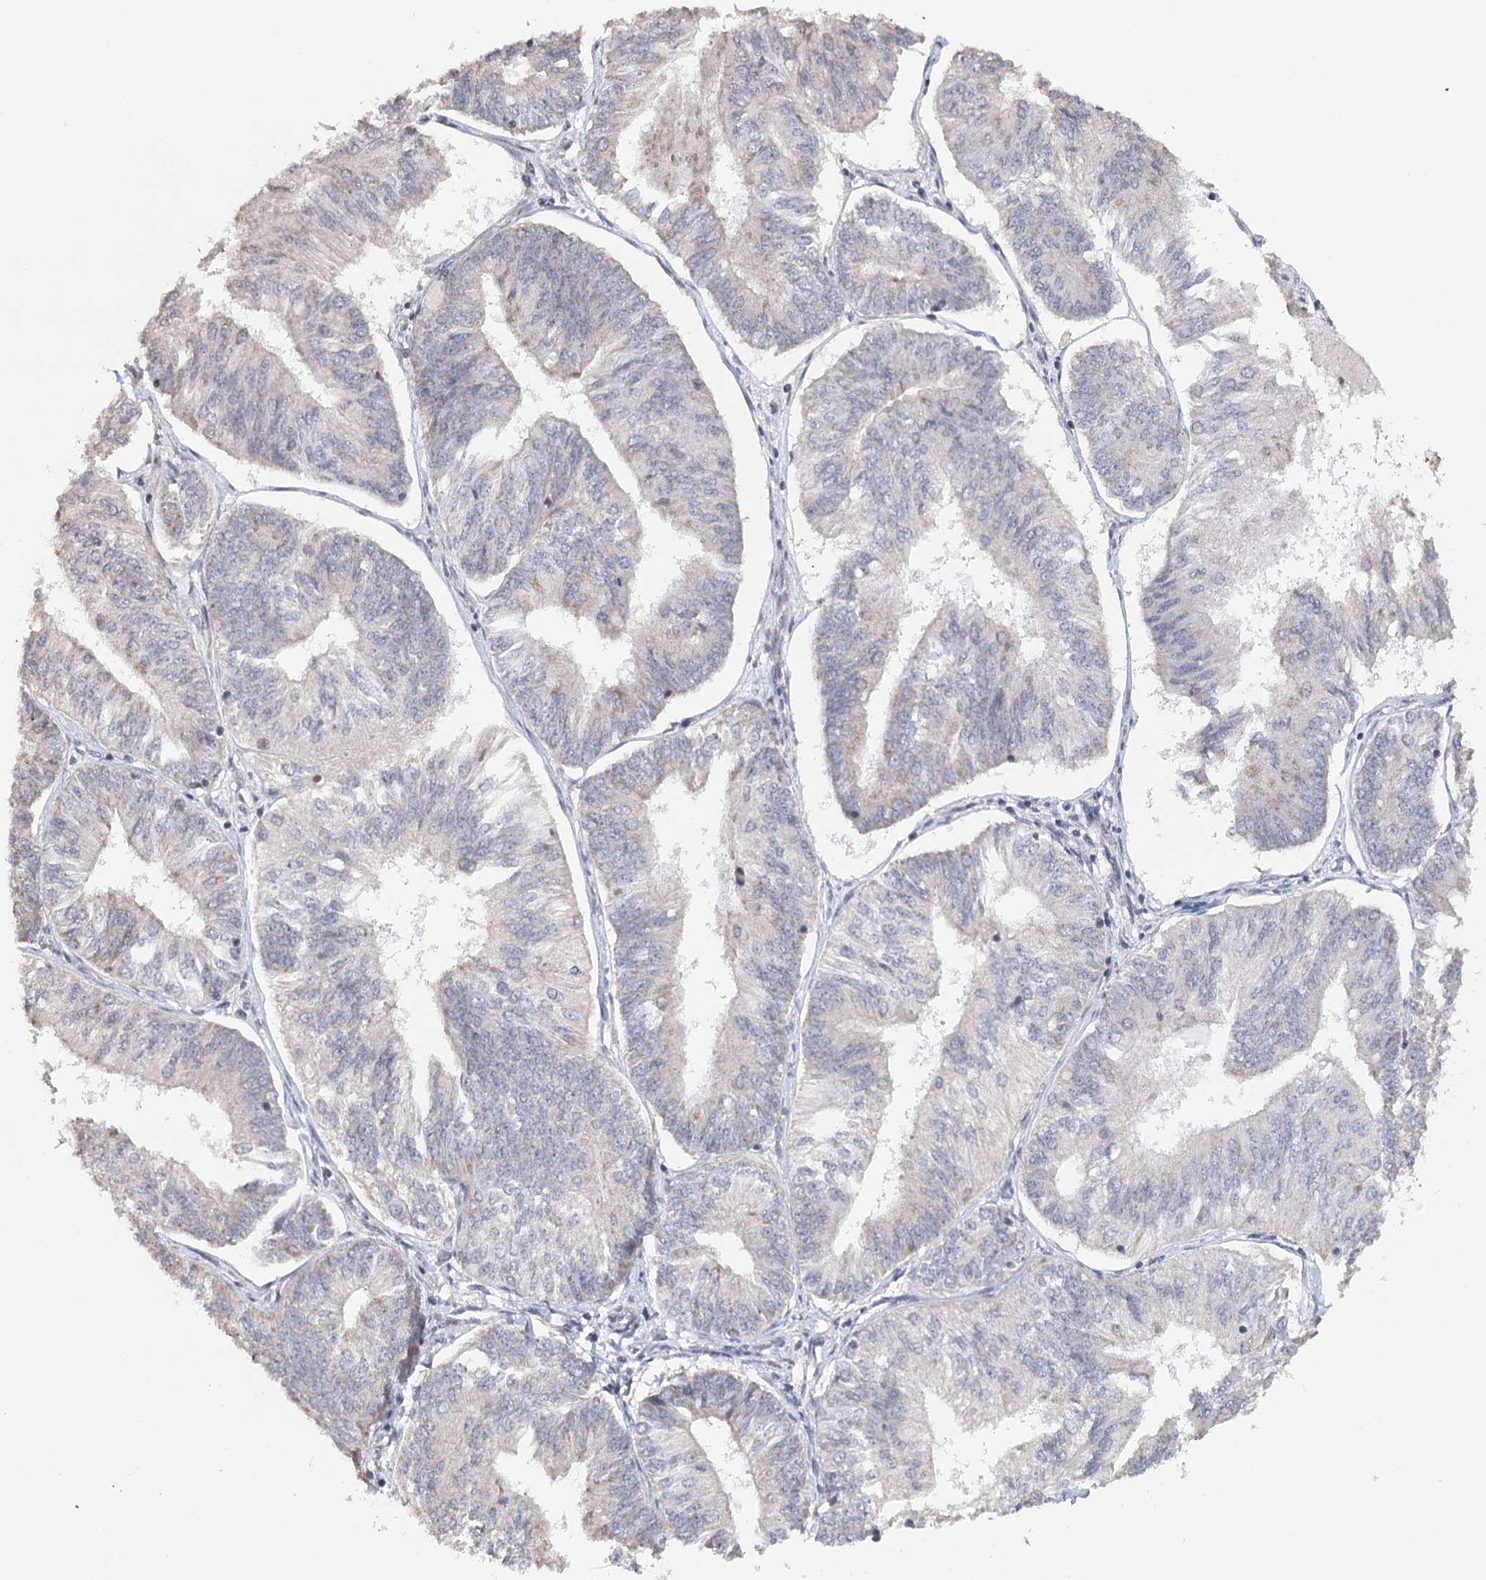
{"staining": {"intensity": "negative", "quantity": "none", "location": "none"}, "tissue": "endometrial cancer", "cell_type": "Tumor cells", "image_type": "cancer", "snomed": [{"axis": "morphology", "description": "Adenocarcinoma, NOS"}, {"axis": "topography", "description": "Endometrium"}], "caption": "High magnification brightfield microscopy of adenocarcinoma (endometrial) stained with DAB (brown) and counterstained with hematoxylin (blue): tumor cells show no significant expression.", "gene": "ICOS", "patient": {"sex": "female", "age": 58}}